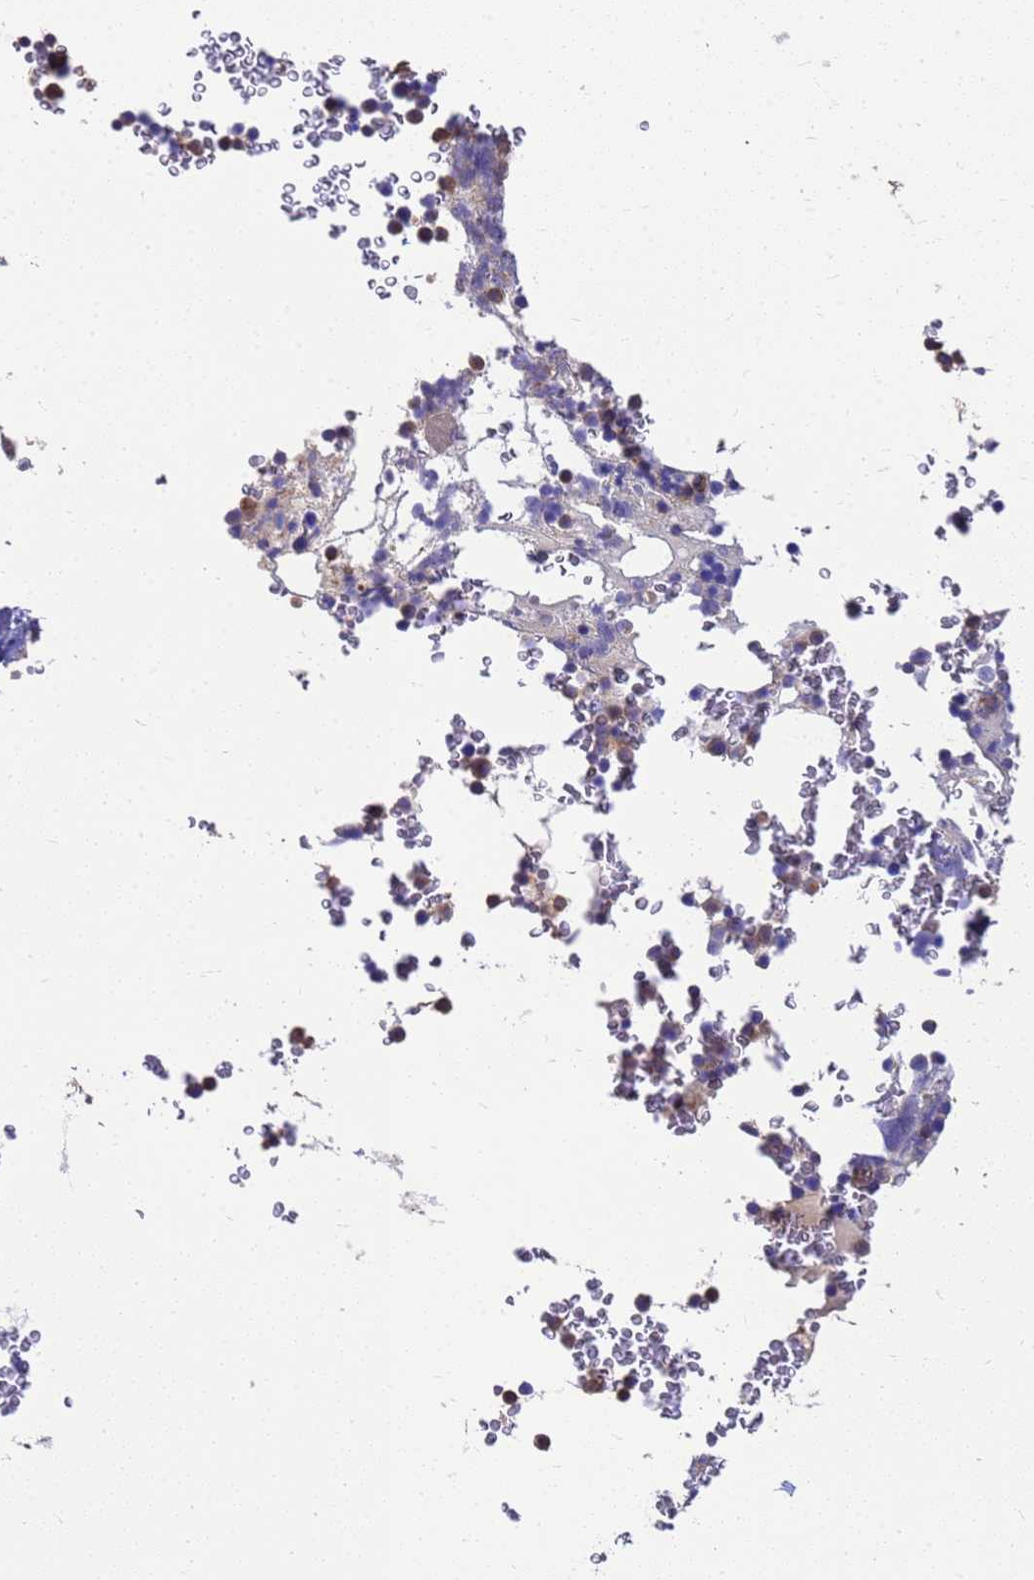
{"staining": {"intensity": "moderate", "quantity": "25%-75%", "location": "cytoplasmic/membranous"}, "tissue": "bone marrow", "cell_type": "Hematopoietic cells", "image_type": "normal", "snomed": [{"axis": "morphology", "description": "Normal tissue, NOS"}, {"axis": "topography", "description": "Bone marrow"}], "caption": "IHC histopathology image of normal bone marrow stained for a protein (brown), which reveals medium levels of moderate cytoplasmic/membranous staining in about 25%-75% of hematopoietic cells.", "gene": "ZNF235", "patient": {"sex": "male", "age": 58}}